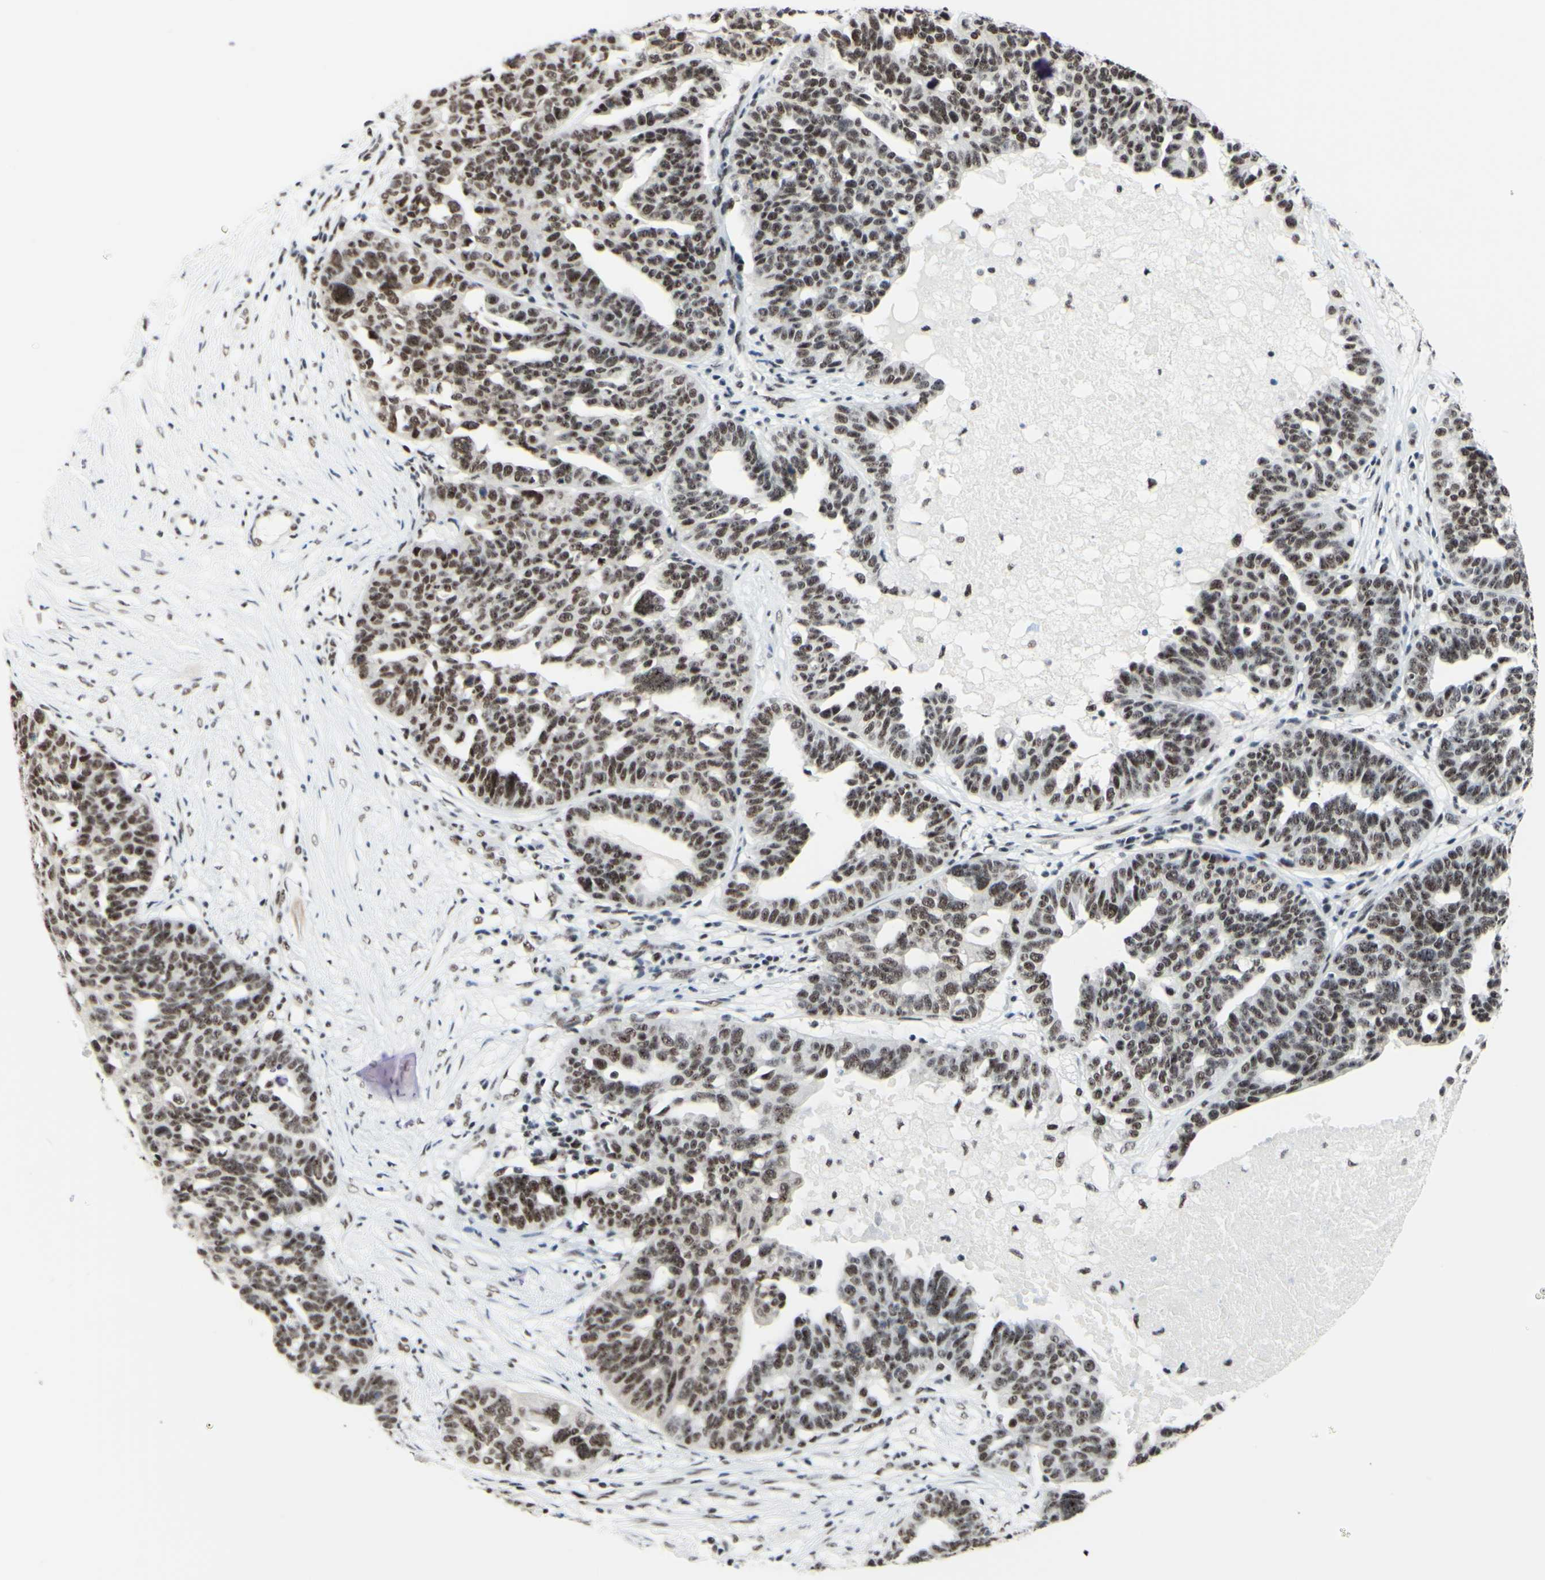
{"staining": {"intensity": "weak", "quantity": ">75%", "location": "nuclear"}, "tissue": "ovarian cancer", "cell_type": "Tumor cells", "image_type": "cancer", "snomed": [{"axis": "morphology", "description": "Cystadenocarcinoma, serous, NOS"}, {"axis": "topography", "description": "Ovary"}], "caption": "Immunohistochemistry (IHC) (DAB) staining of ovarian cancer (serous cystadenocarcinoma) shows weak nuclear protein positivity in about >75% of tumor cells. Immunohistochemistry stains the protein of interest in brown and the nuclei are stained blue.", "gene": "WTAP", "patient": {"sex": "female", "age": 59}}